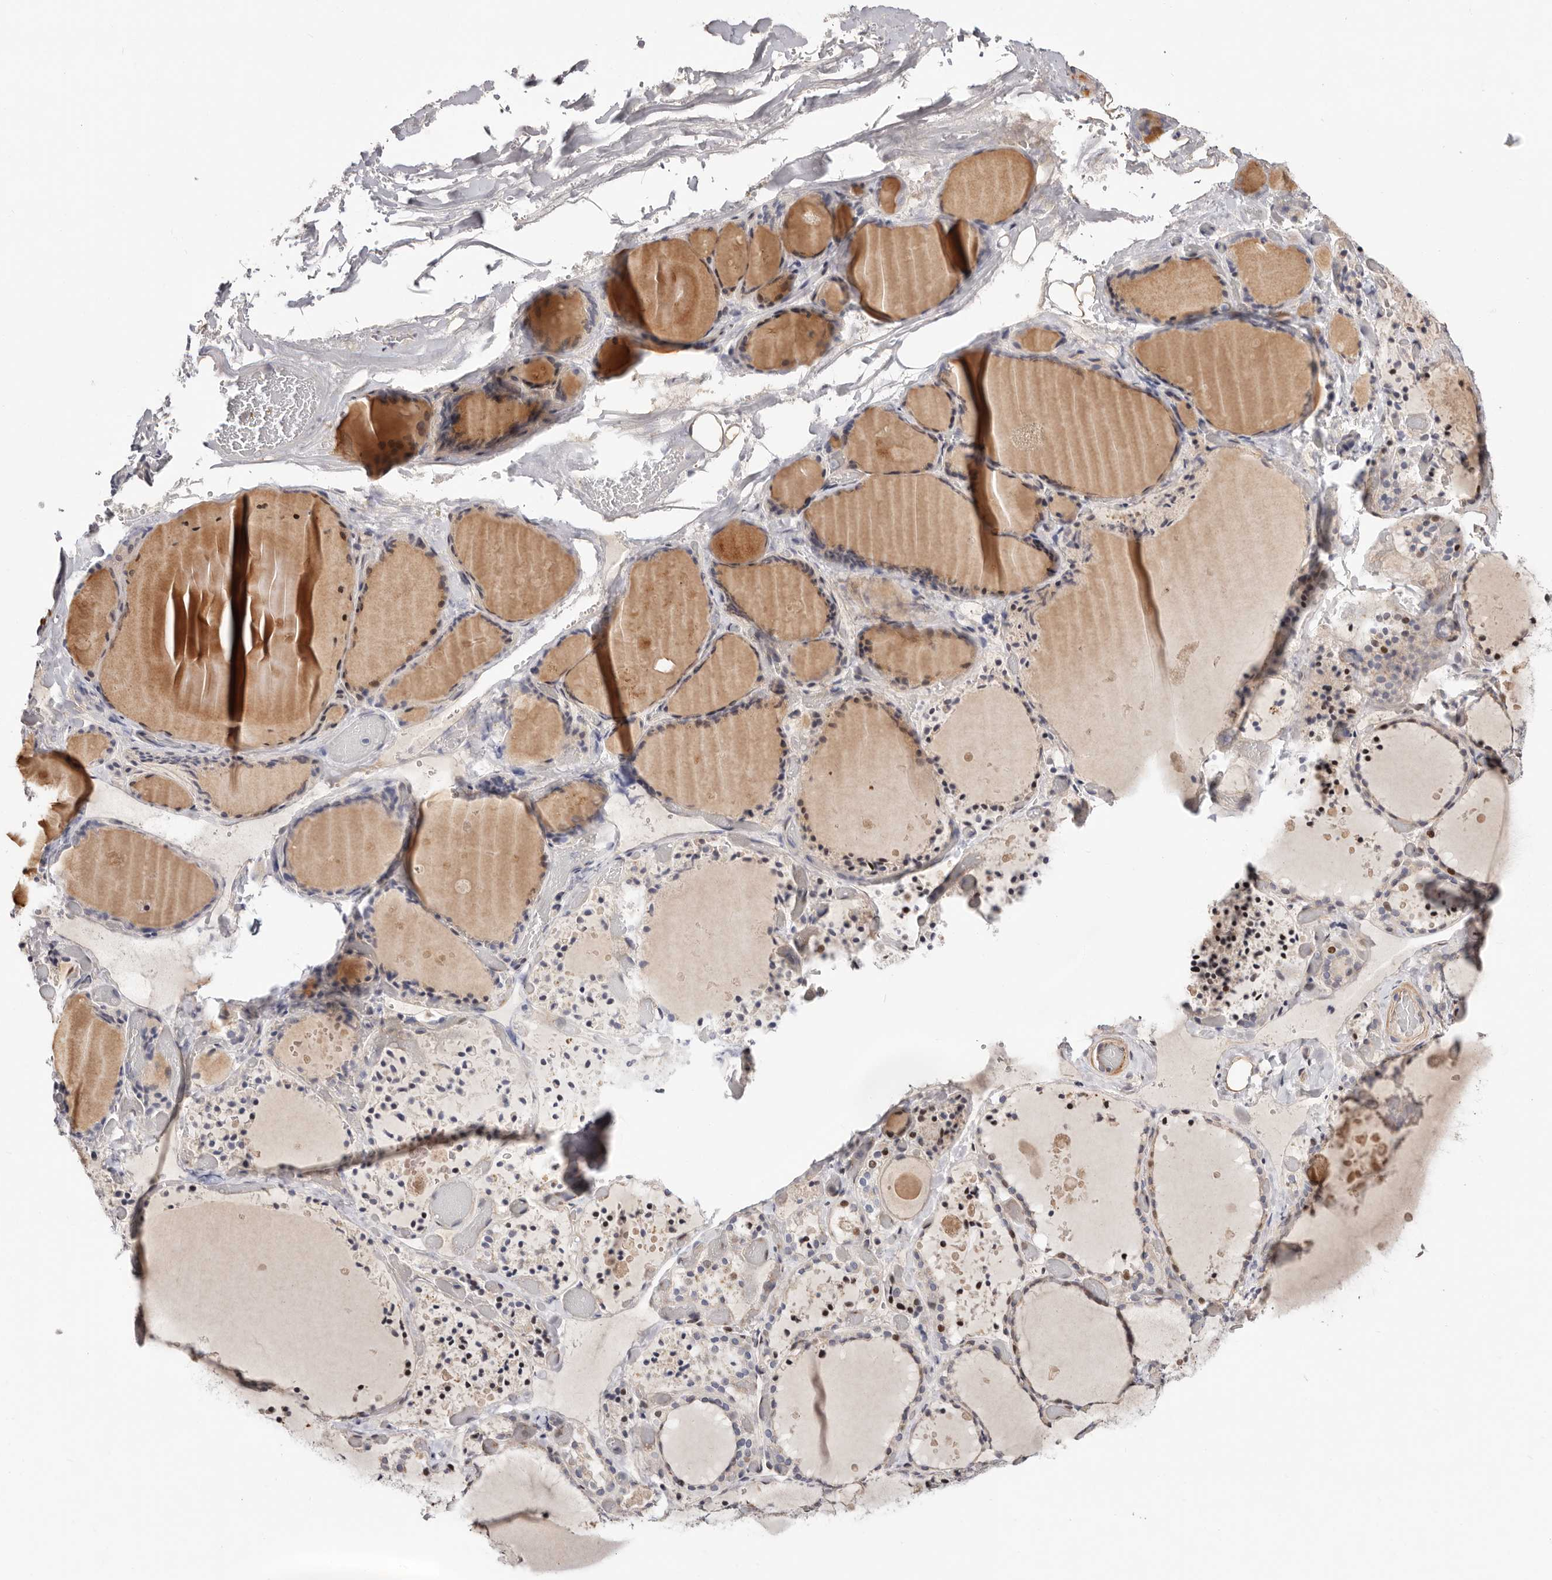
{"staining": {"intensity": "strong", "quantity": "25%-75%", "location": "cytoplasmic/membranous,nuclear"}, "tissue": "thyroid gland", "cell_type": "Glandular cells", "image_type": "normal", "snomed": [{"axis": "morphology", "description": "Normal tissue, NOS"}, {"axis": "topography", "description": "Thyroid gland"}], "caption": "Protein analysis of benign thyroid gland exhibits strong cytoplasmic/membranous,nuclear staining in approximately 25%-75% of glandular cells. (Brightfield microscopy of DAB IHC at high magnification).", "gene": "EPHX3", "patient": {"sex": "female", "age": 44}}